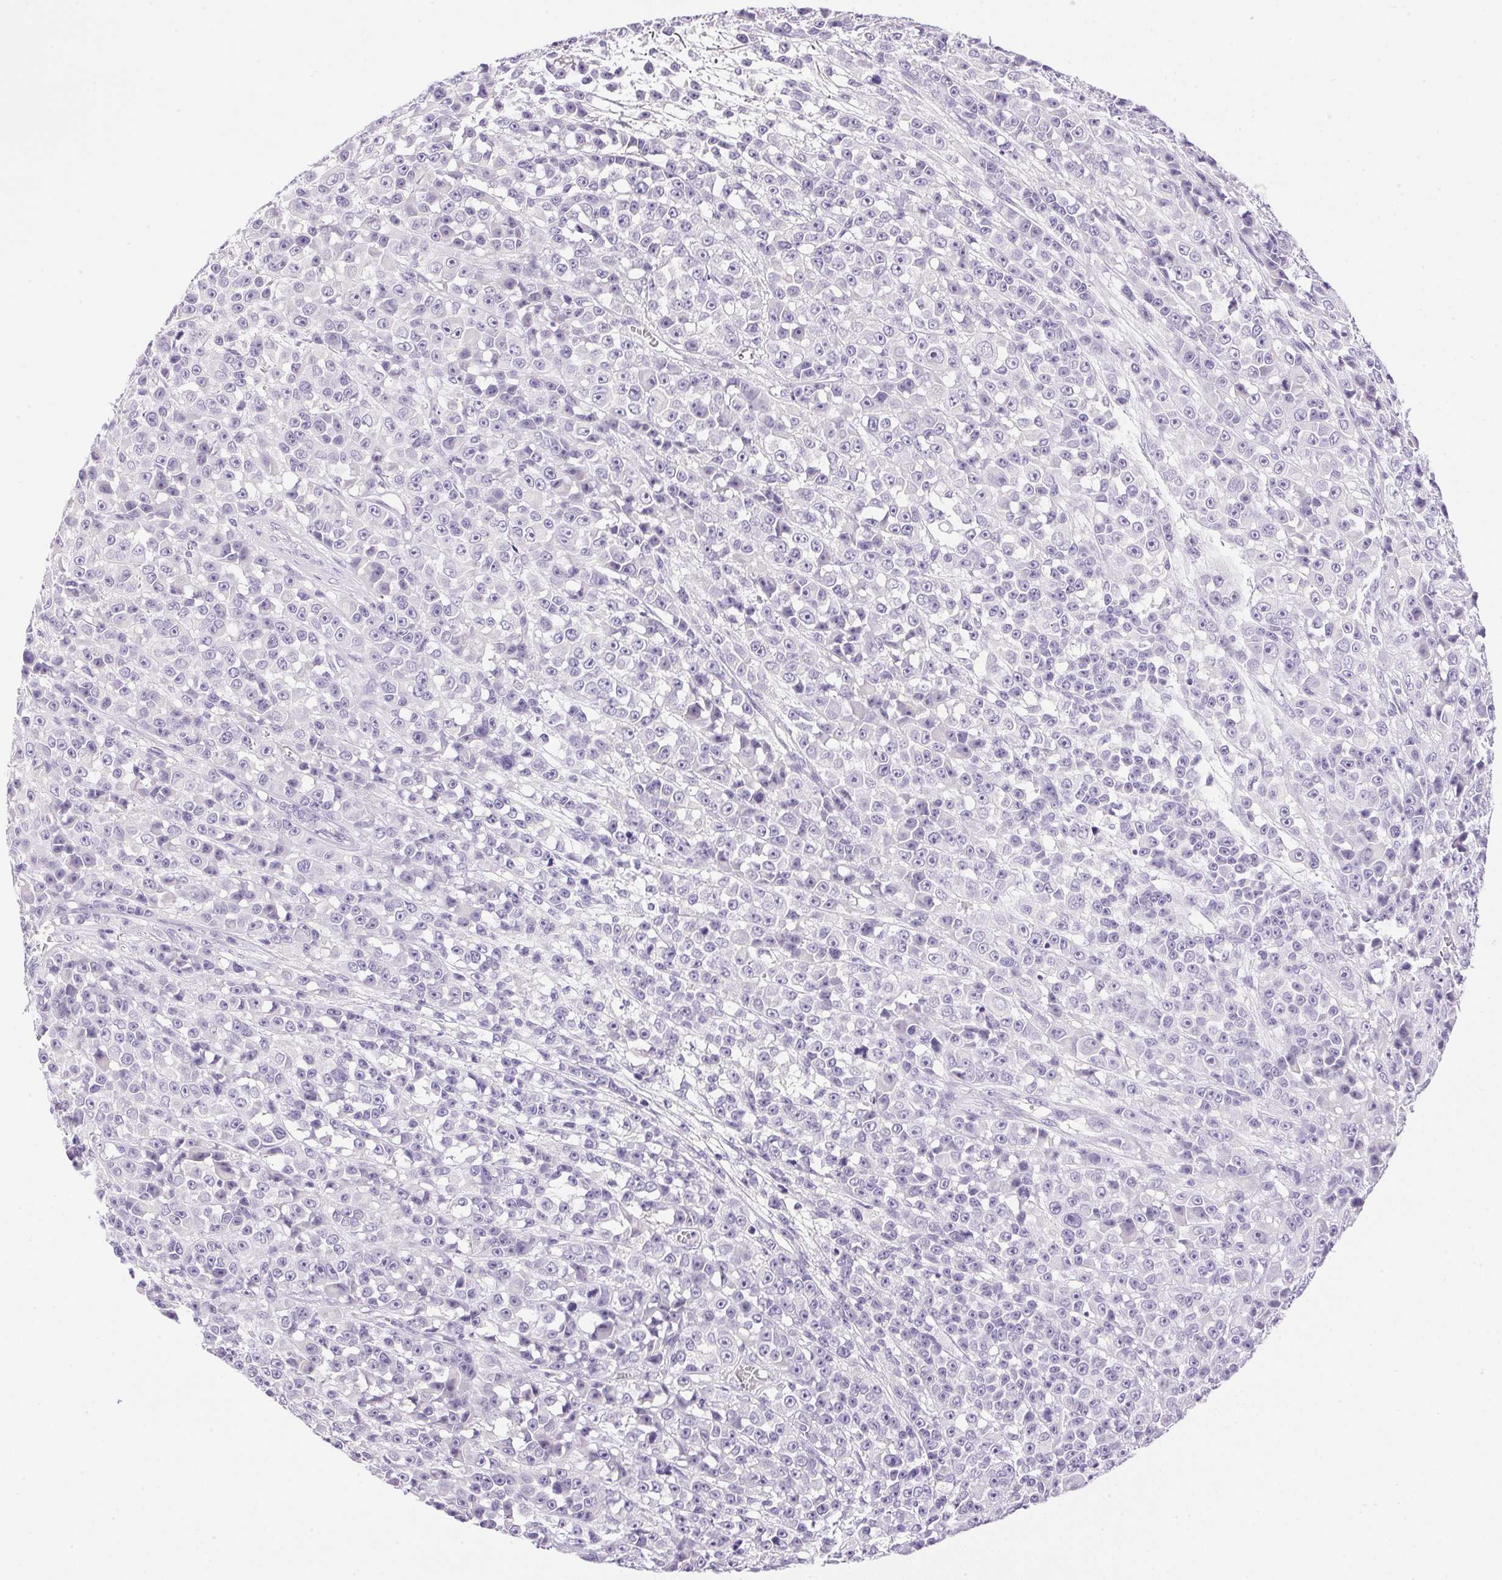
{"staining": {"intensity": "negative", "quantity": "none", "location": "none"}, "tissue": "melanoma", "cell_type": "Tumor cells", "image_type": "cancer", "snomed": [{"axis": "morphology", "description": "Malignant melanoma, NOS"}, {"axis": "topography", "description": "Skin"}, {"axis": "topography", "description": "Skin of back"}], "caption": "This is a histopathology image of IHC staining of melanoma, which shows no staining in tumor cells.", "gene": "ATP6V0A4", "patient": {"sex": "male", "age": 91}}